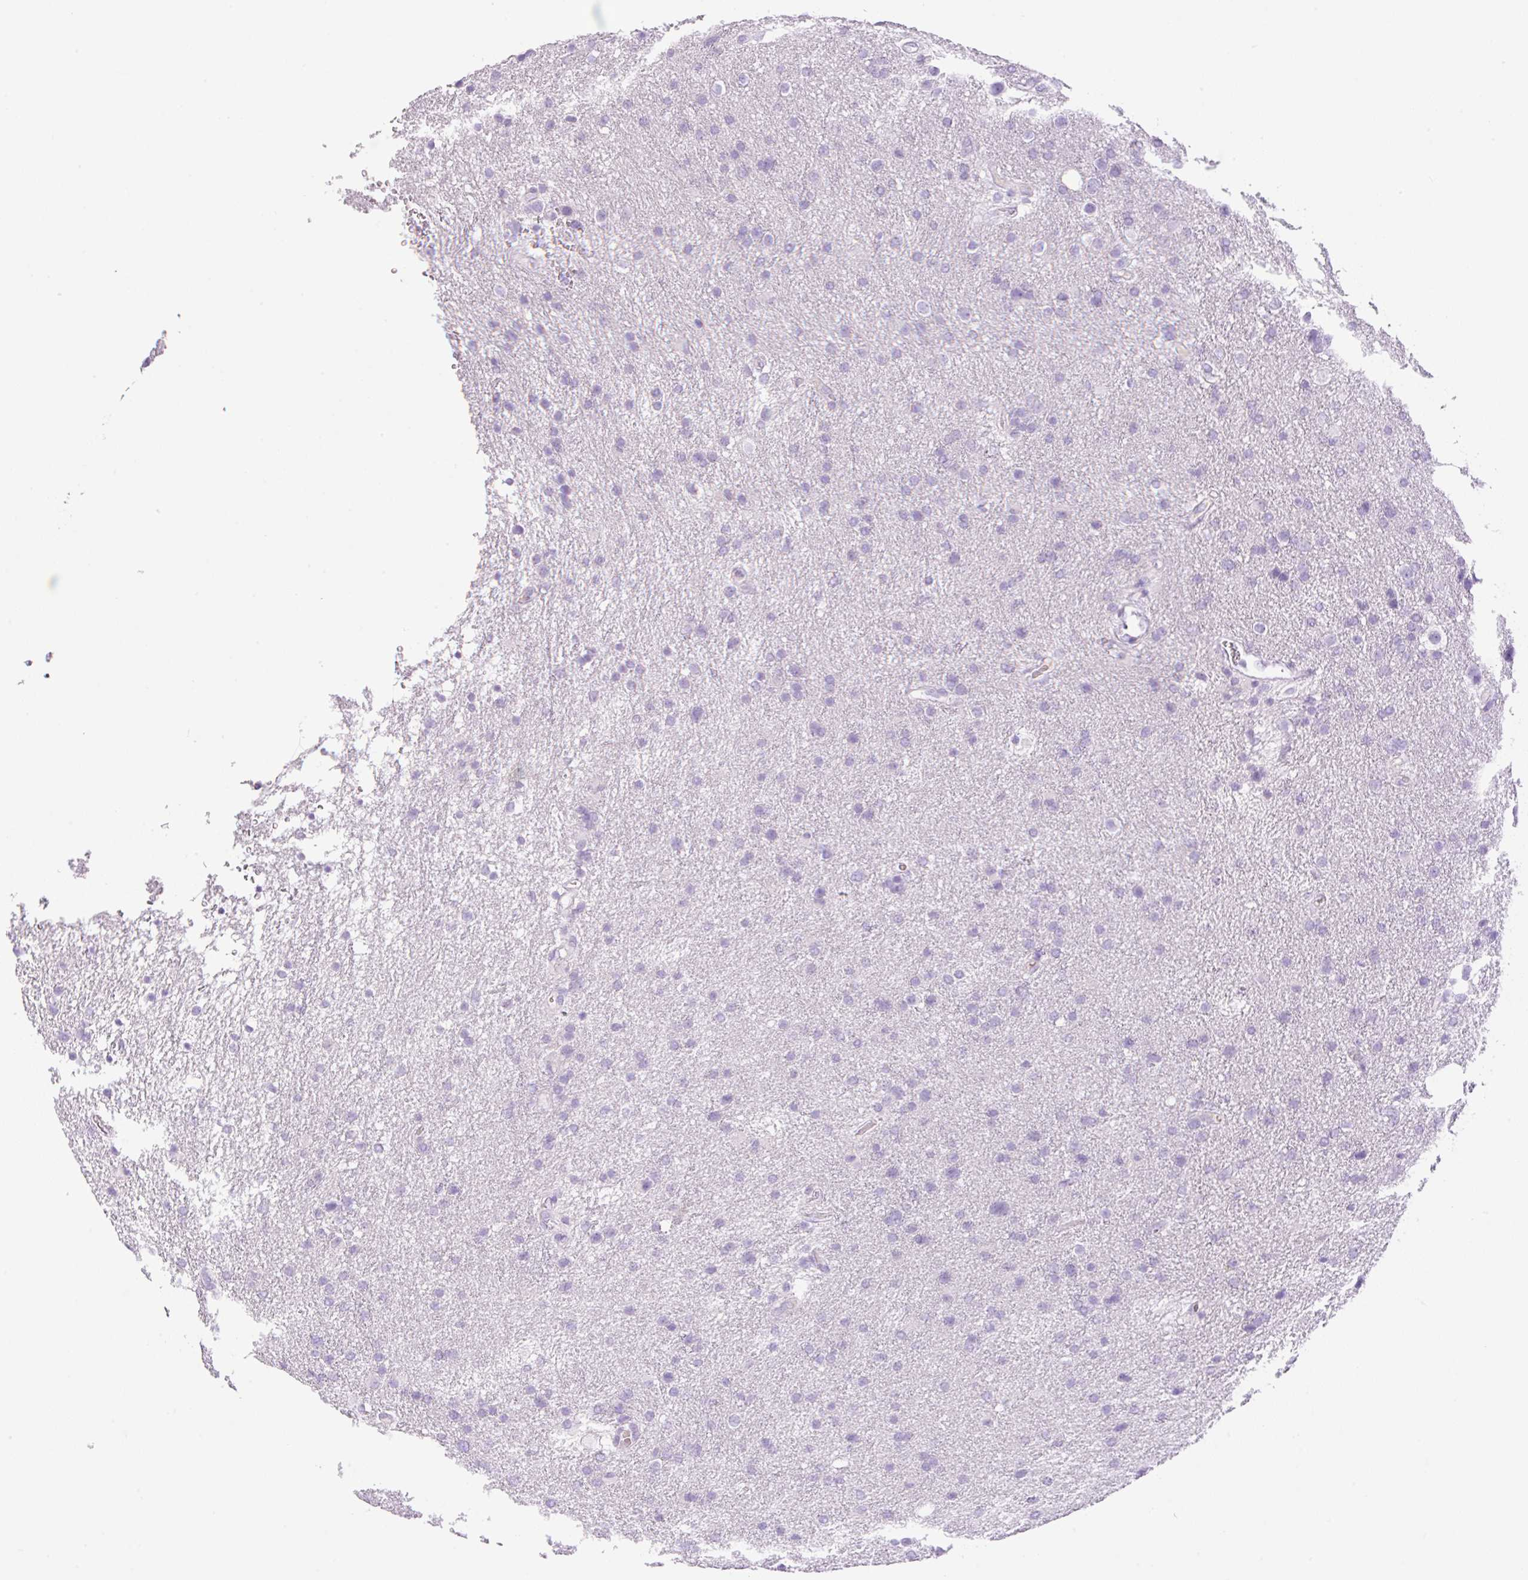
{"staining": {"intensity": "negative", "quantity": "none", "location": "none"}, "tissue": "glioma", "cell_type": "Tumor cells", "image_type": "cancer", "snomed": [{"axis": "morphology", "description": "Glioma, malignant, Low grade"}, {"axis": "topography", "description": "Brain"}], "caption": "Histopathology image shows no significant protein staining in tumor cells of glioma. The staining is performed using DAB brown chromogen with nuclei counter-stained in using hematoxylin.", "gene": "PALM3", "patient": {"sex": "female", "age": 32}}